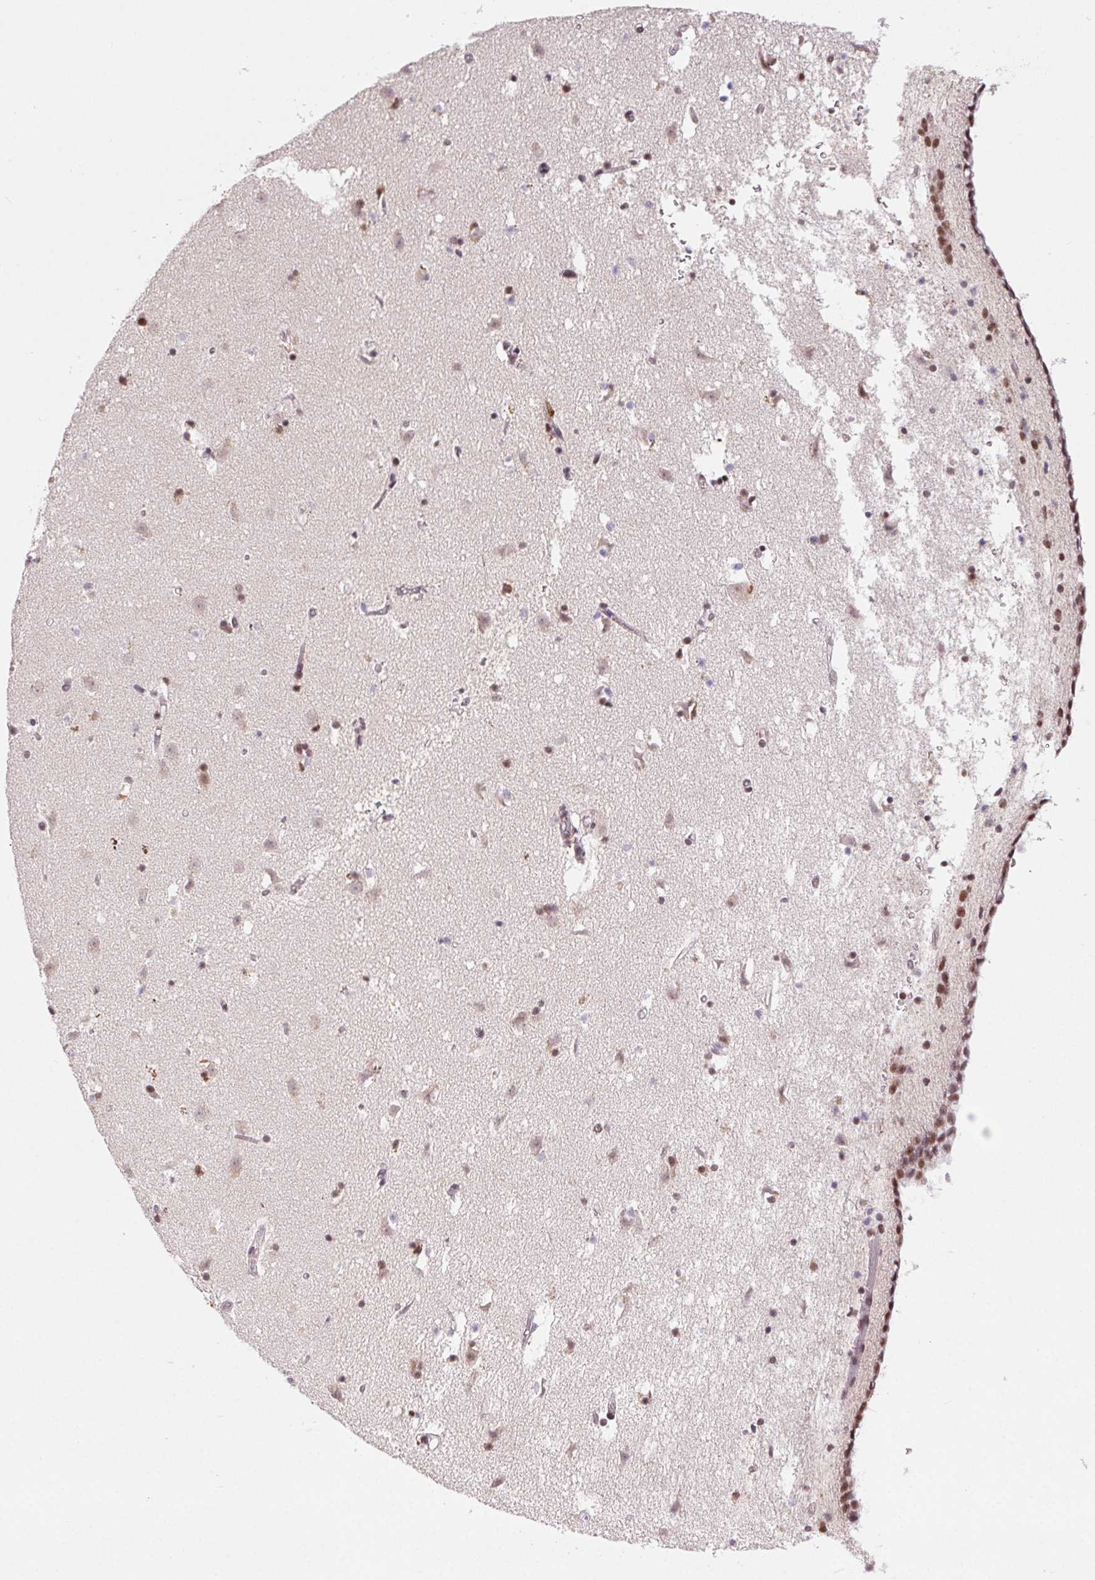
{"staining": {"intensity": "moderate", "quantity": ">75%", "location": "nuclear"}, "tissue": "caudate", "cell_type": "Glial cells", "image_type": "normal", "snomed": [{"axis": "morphology", "description": "Normal tissue, NOS"}, {"axis": "topography", "description": "Lateral ventricle wall"}], "caption": "A brown stain shows moderate nuclear staining of a protein in glial cells of unremarkable caudate. The protein of interest is stained brown, and the nuclei are stained in blue (DAB IHC with brightfield microscopy, high magnification).", "gene": "CD2BP2", "patient": {"sex": "female", "age": 42}}